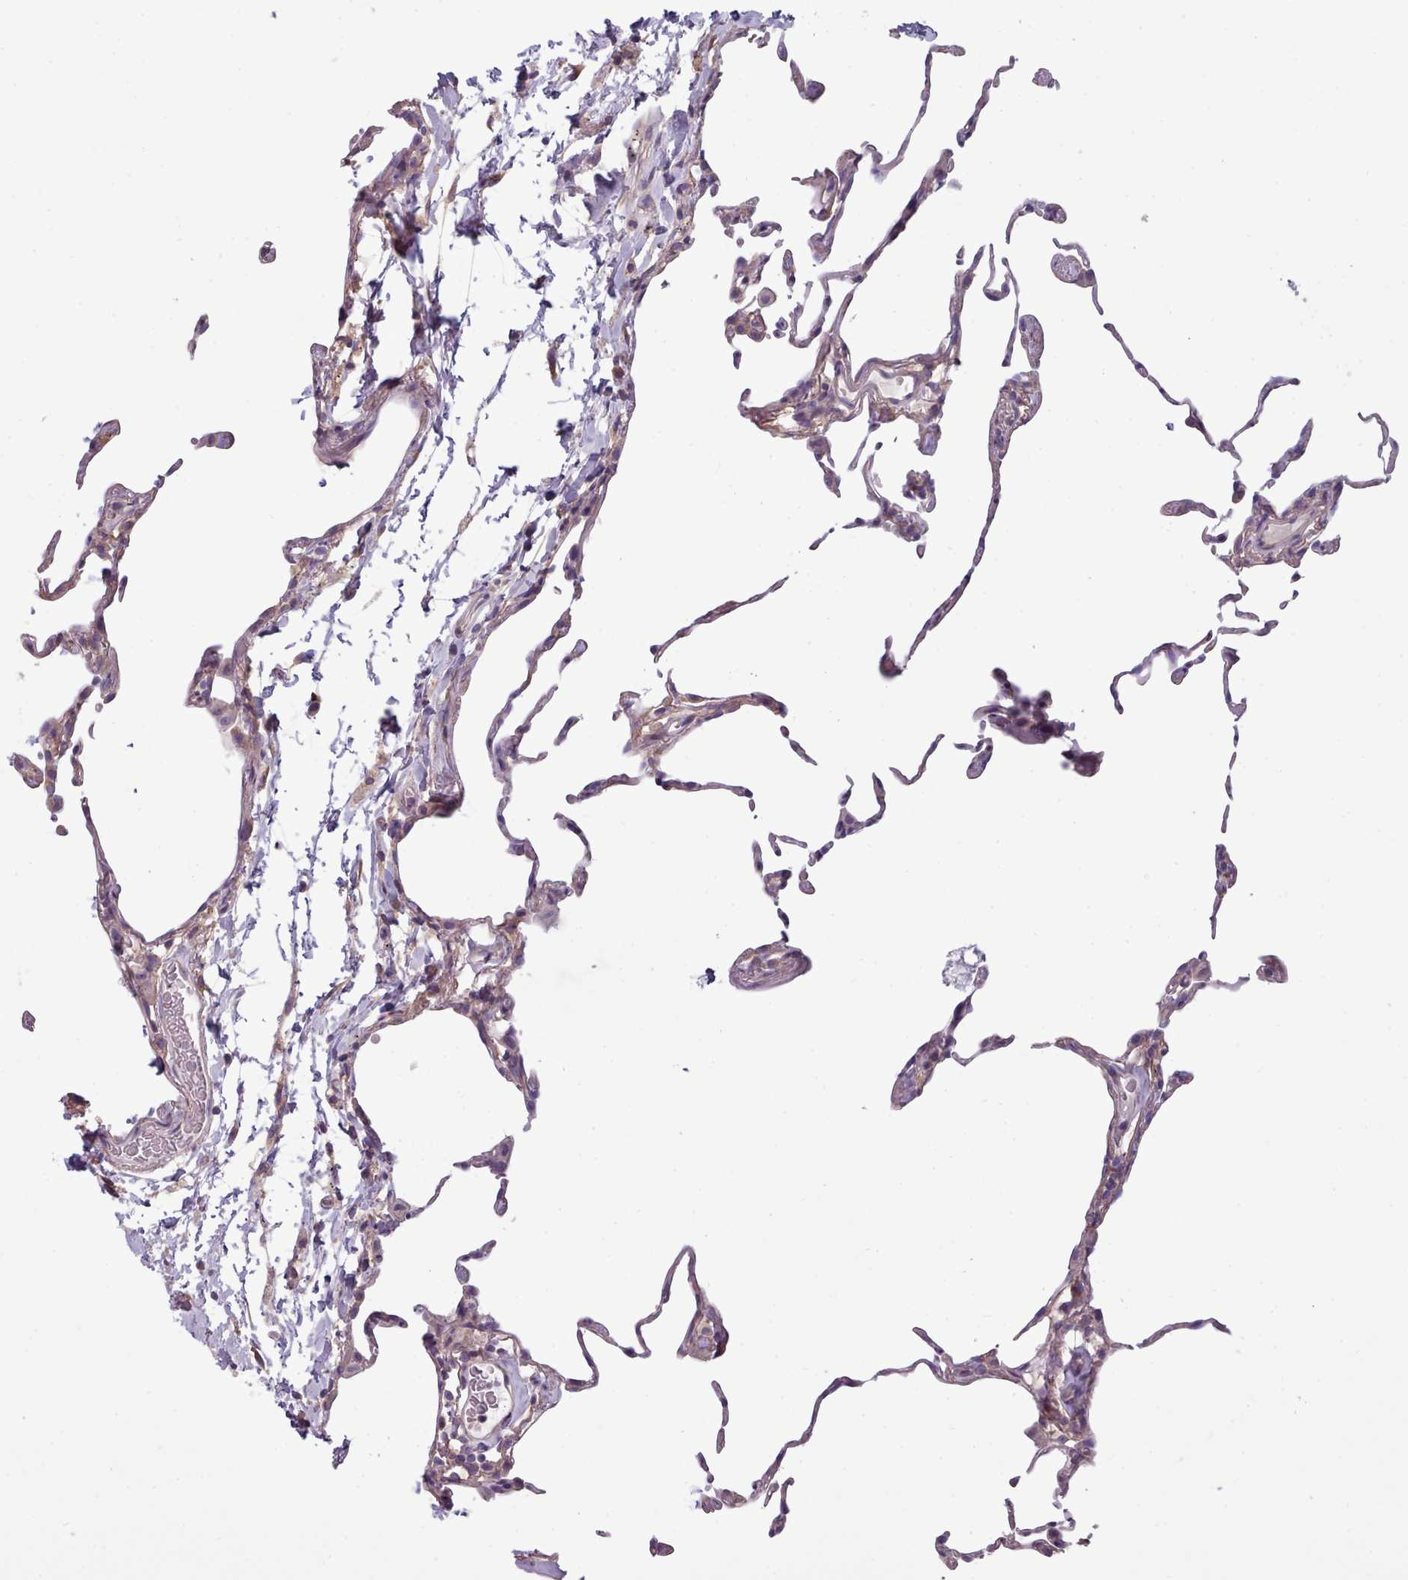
{"staining": {"intensity": "weak", "quantity": "<25%", "location": "cytoplasmic/membranous"}, "tissue": "lung", "cell_type": "Alveolar cells", "image_type": "normal", "snomed": [{"axis": "morphology", "description": "Normal tissue, NOS"}, {"axis": "topography", "description": "Lung"}], "caption": "This image is of normal lung stained with IHC to label a protein in brown with the nuclei are counter-stained blue. There is no expression in alveolar cells. (Brightfield microscopy of DAB IHC at high magnification).", "gene": "DPF1", "patient": {"sex": "female", "age": 57}}